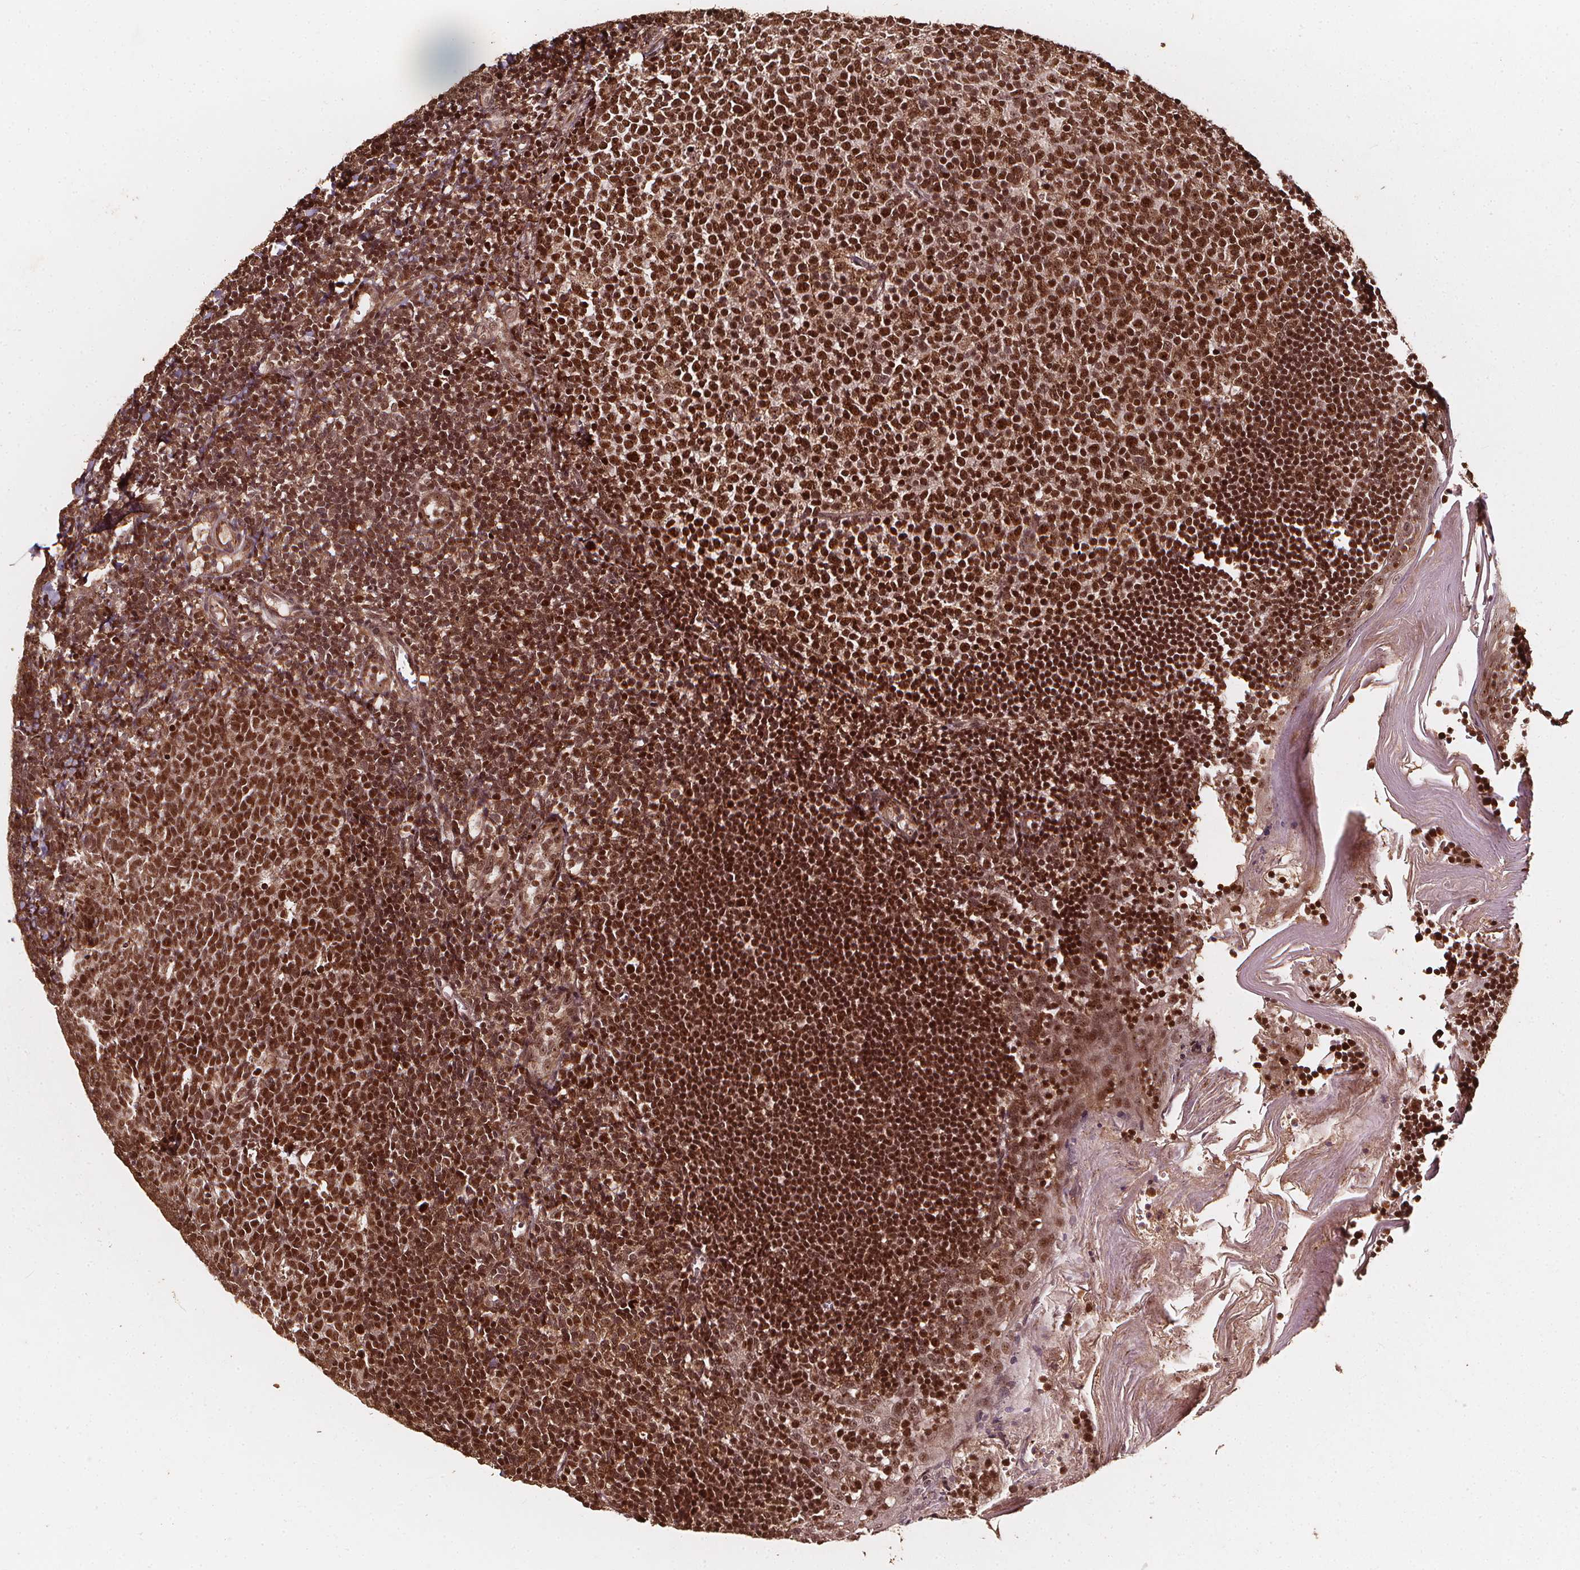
{"staining": {"intensity": "strong", "quantity": ">75%", "location": "nuclear"}, "tissue": "lymph node", "cell_type": "Germinal center cells", "image_type": "normal", "snomed": [{"axis": "morphology", "description": "Normal tissue, NOS"}, {"axis": "topography", "description": "Lymph node"}], "caption": "Immunohistochemistry (DAB (3,3'-diaminobenzidine)) staining of unremarkable human lymph node exhibits strong nuclear protein positivity in about >75% of germinal center cells. Using DAB (brown) and hematoxylin (blue) stains, captured at high magnification using brightfield microscopy.", "gene": "EXOSC9", "patient": {"sex": "female", "age": 21}}